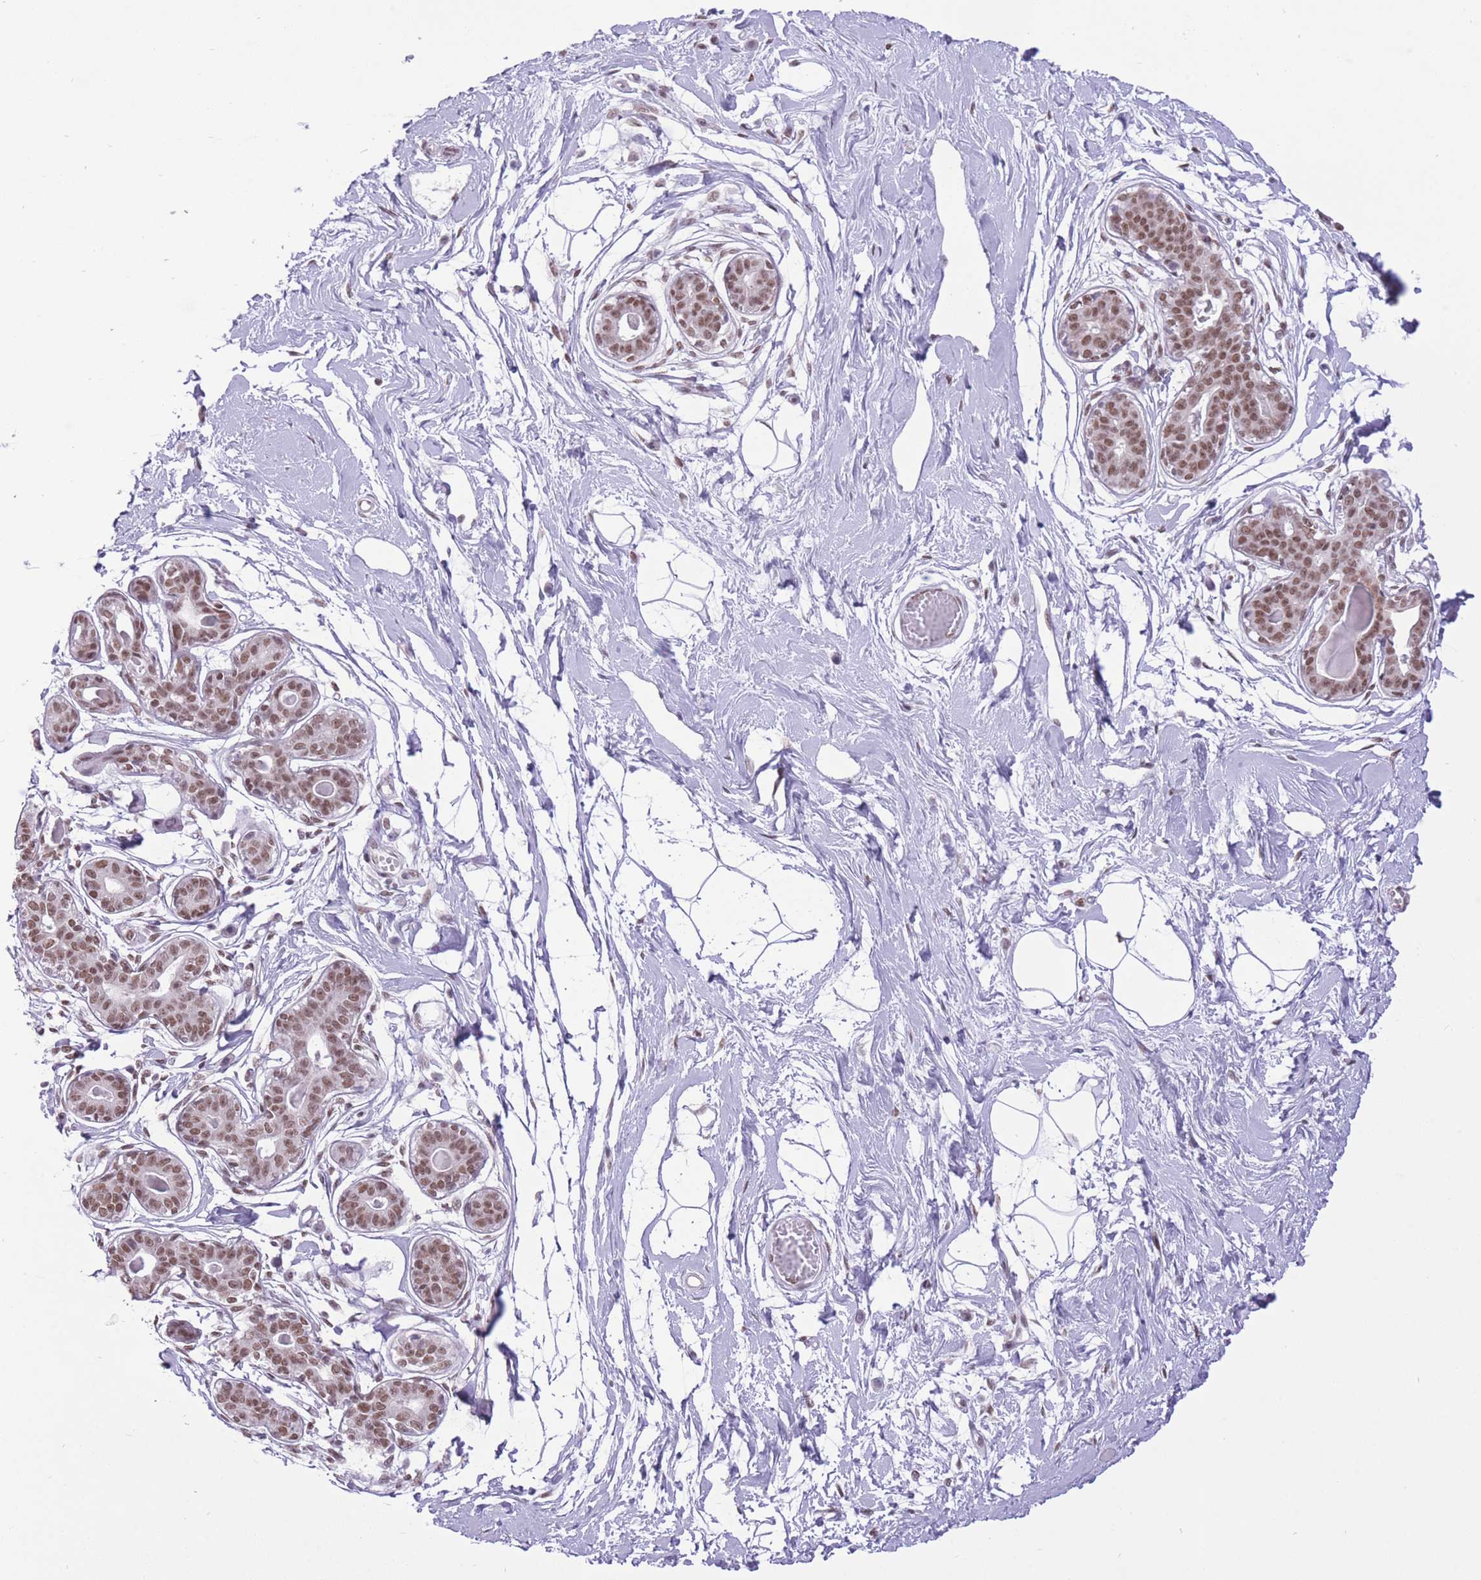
{"staining": {"intensity": "negative", "quantity": "none", "location": "none"}, "tissue": "breast", "cell_type": "Adipocytes", "image_type": "normal", "snomed": [{"axis": "morphology", "description": "Normal tissue, NOS"}, {"axis": "topography", "description": "Breast"}], "caption": "Protein analysis of normal breast reveals no significant staining in adipocytes. (IHC, brightfield microscopy, high magnification).", "gene": "ZBED5", "patient": {"sex": "female", "age": 45}}